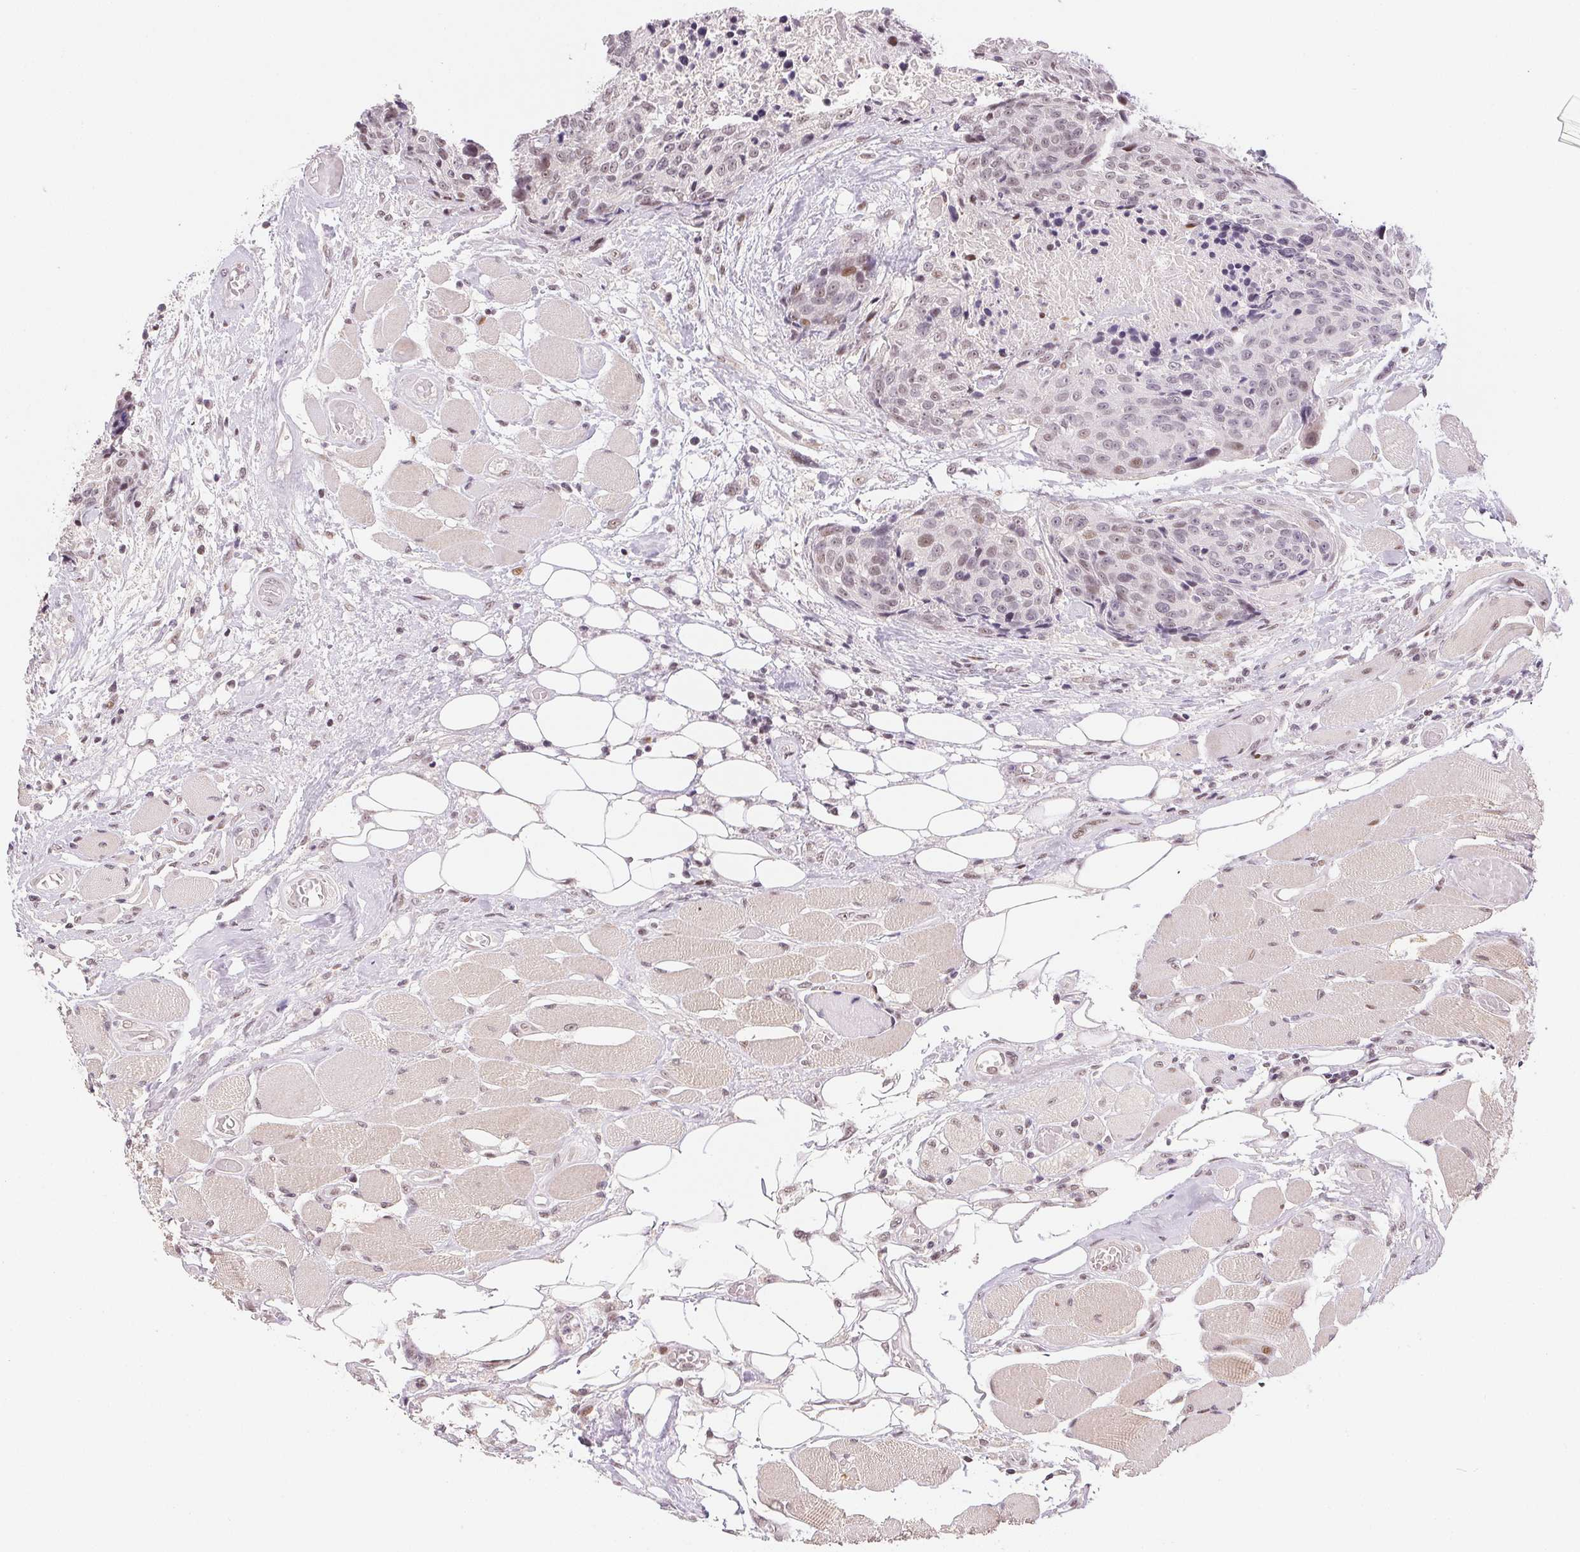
{"staining": {"intensity": "weak", "quantity": "25%-75%", "location": "nuclear"}, "tissue": "head and neck cancer", "cell_type": "Tumor cells", "image_type": "cancer", "snomed": [{"axis": "morphology", "description": "Squamous cell carcinoma, NOS"}, {"axis": "topography", "description": "Oral tissue"}, {"axis": "topography", "description": "Head-Neck"}], "caption": "There is low levels of weak nuclear expression in tumor cells of head and neck cancer (squamous cell carcinoma), as demonstrated by immunohistochemical staining (brown color).", "gene": "KDM4D", "patient": {"sex": "male", "age": 64}}